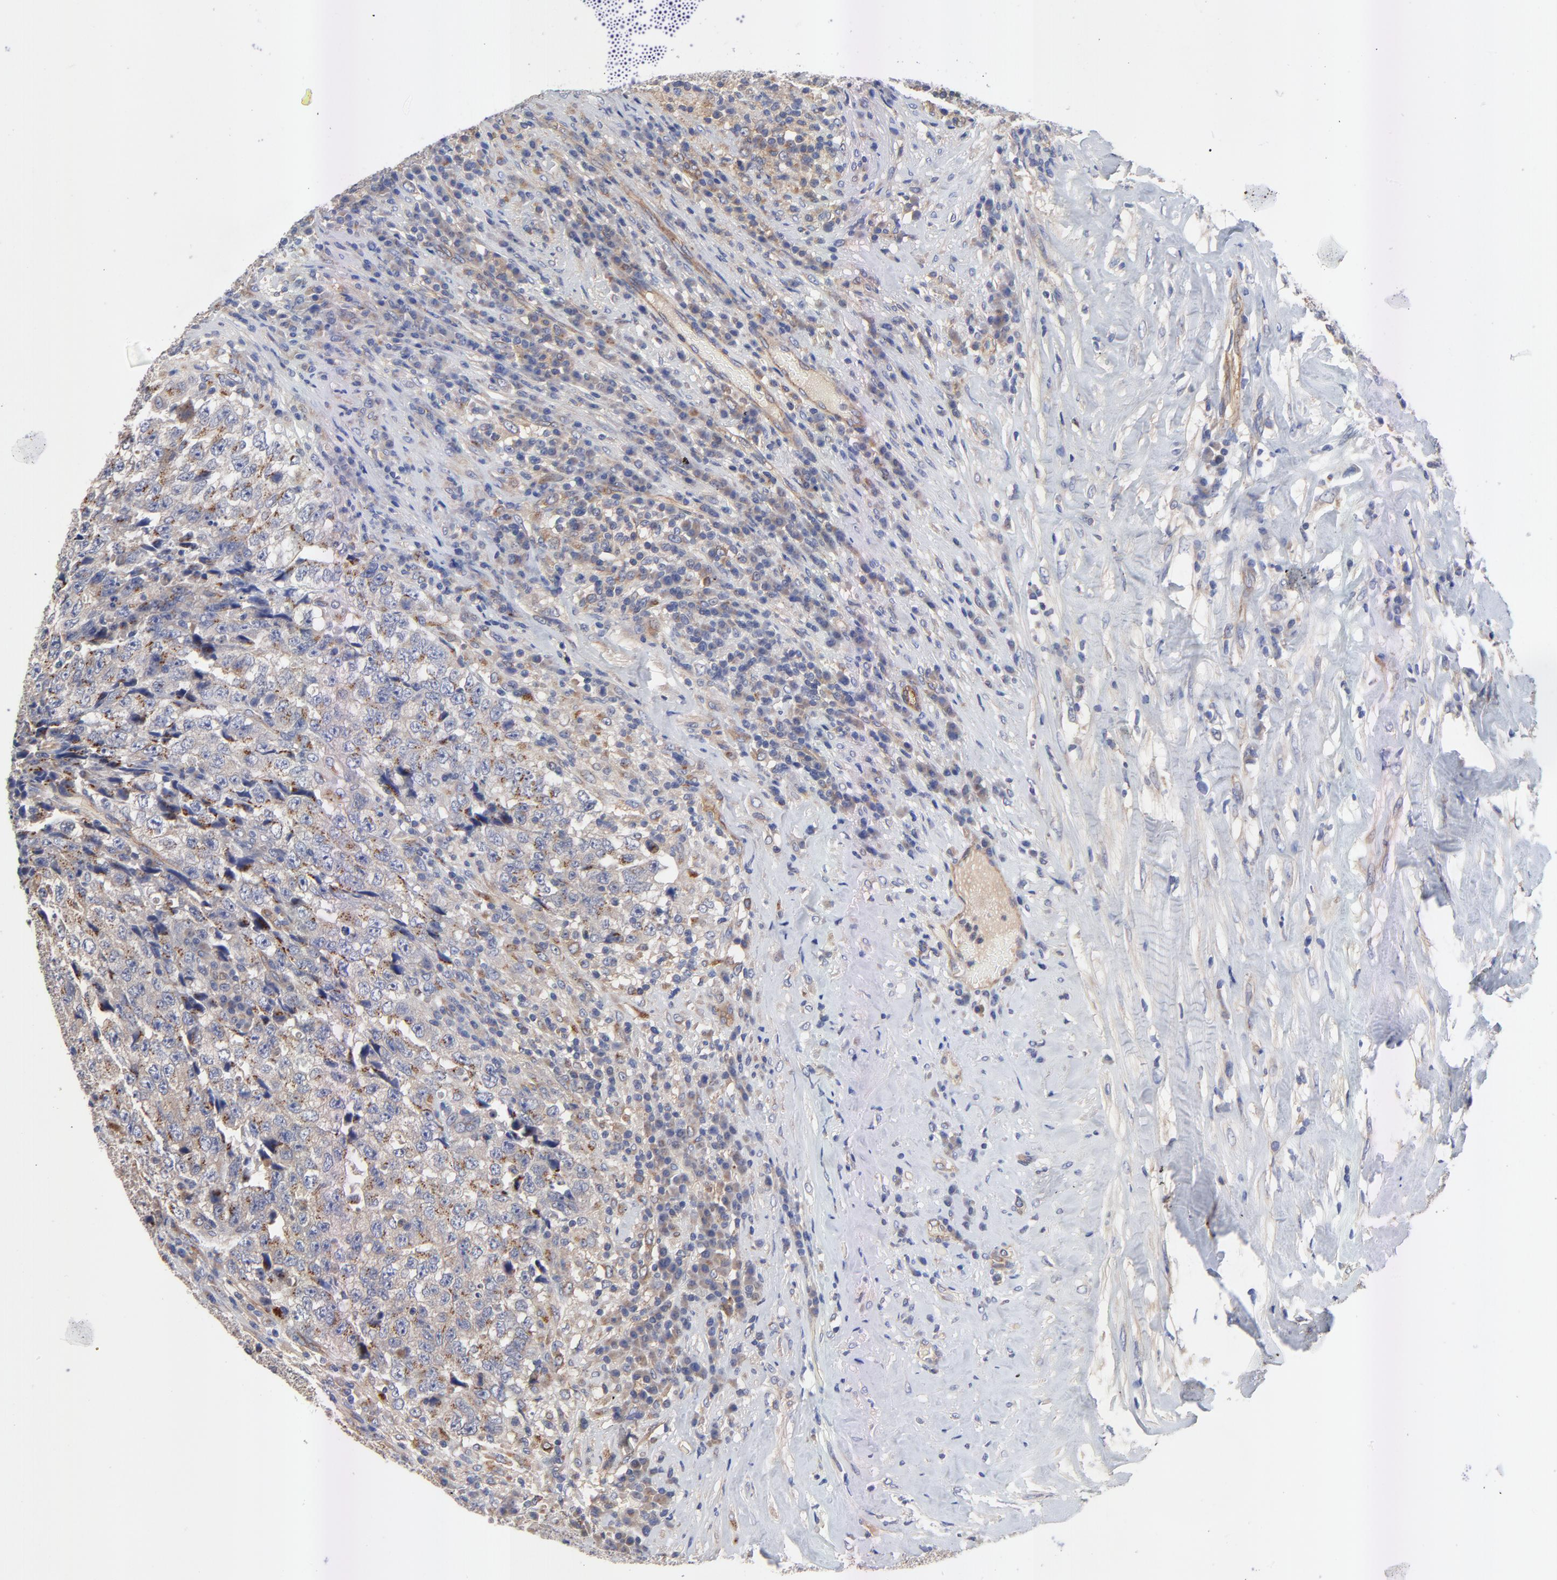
{"staining": {"intensity": "moderate", "quantity": ">75%", "location": "cytoplasmic/membranous"}, "tissue": "testis cancer", "cell_type": "Tumor cells", "image_type": "cancer", "snomed": [{"axis": "morphology", "description": "Necrosis, NOS"}, {"axis": "morphology", "description": "Carcinoma, Embryonal, NOS"}, {"axis": "topography", "description": "Testis"}], "caption": "Protein analysis of embryonal carcinoma (testis) tissue reveals moderate cytoplasmic/membranous expression in about >75% of tumor cells.", "gene": "FBXL2", "patient": {"sex": "male", "age": 19}}